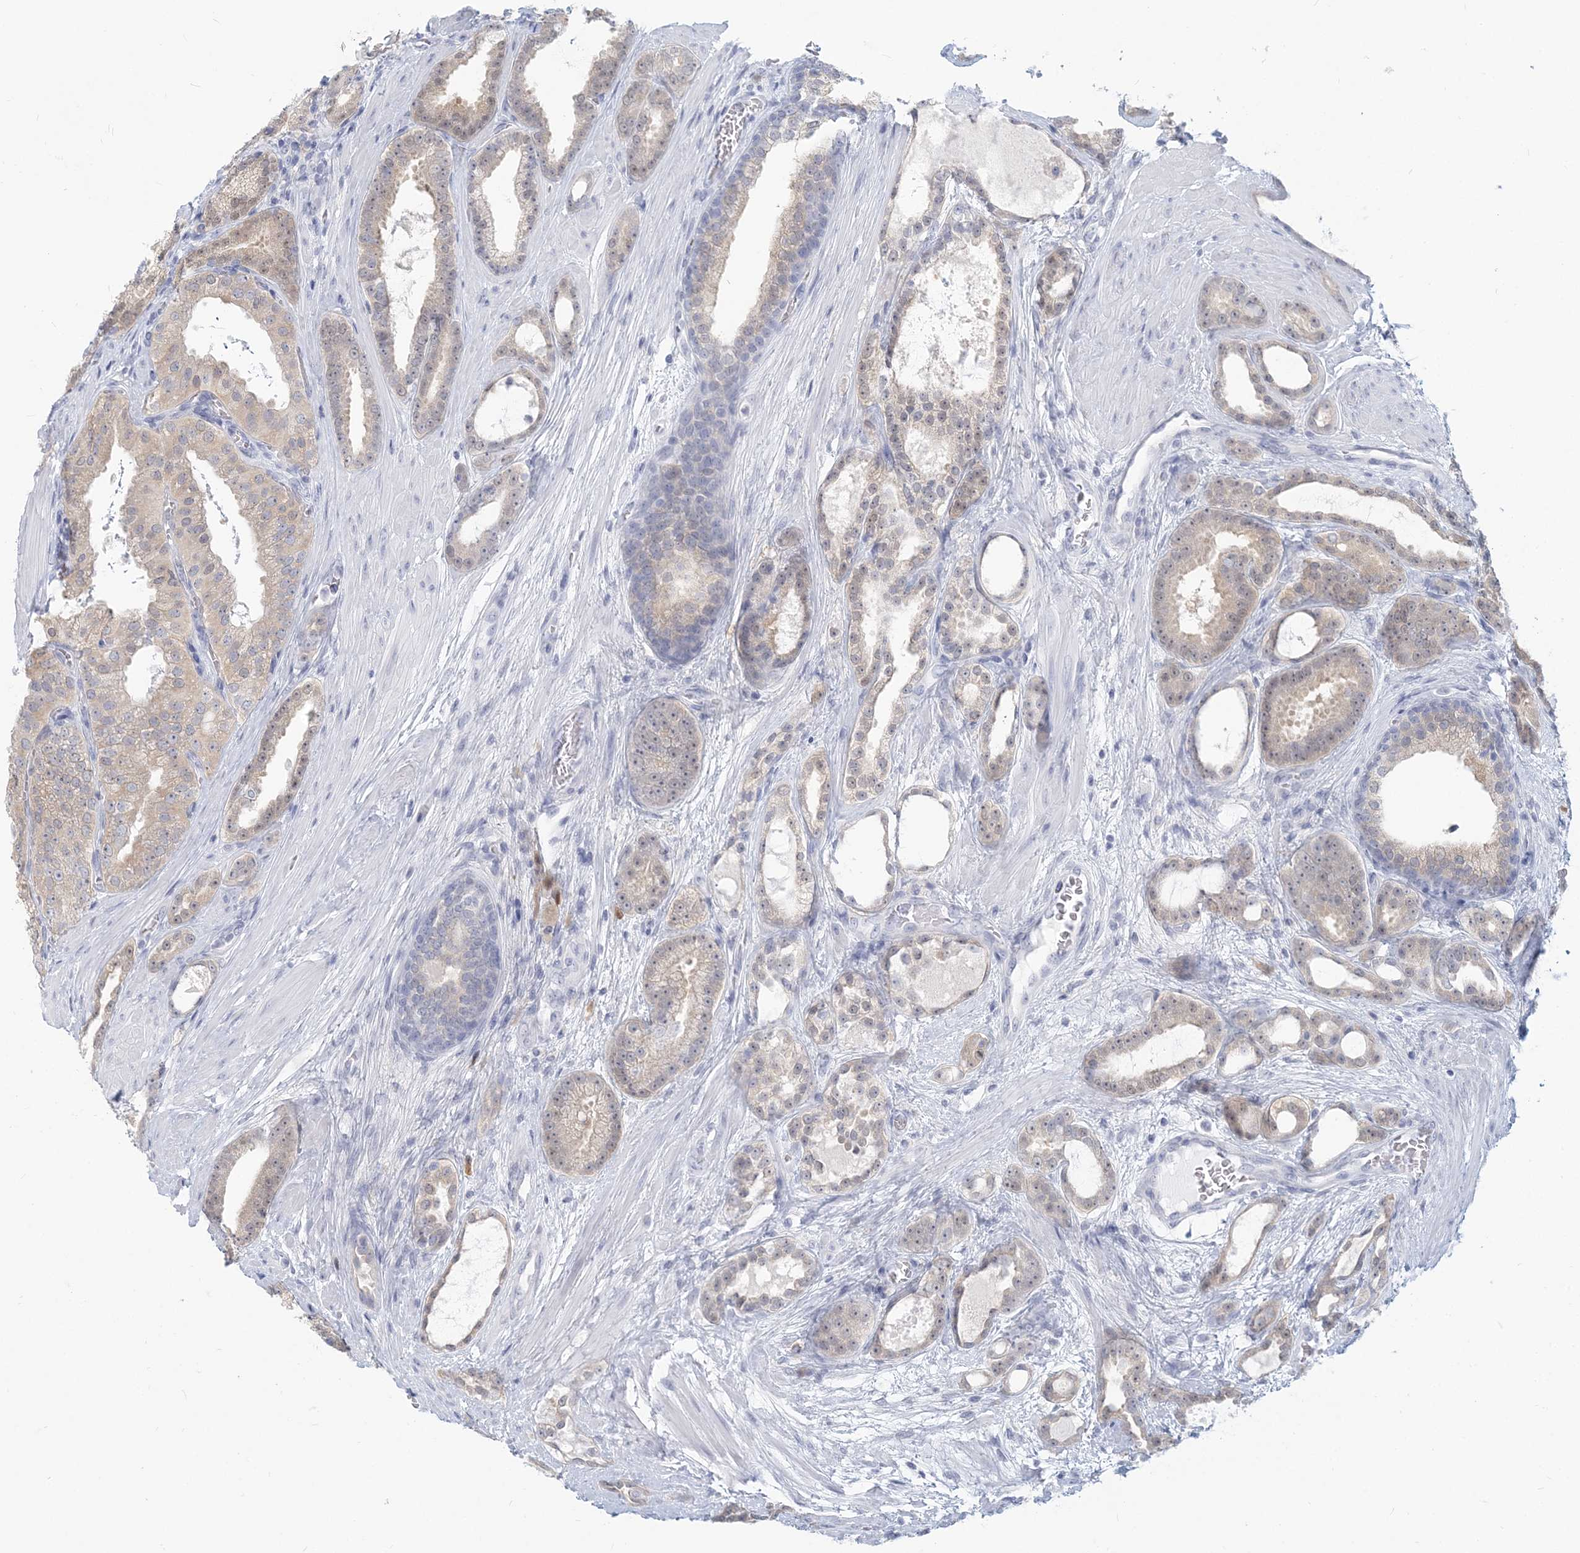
{"staining": {"intensity": "negative", "quantity": "none", "location": "none"}, "tissue": "prostate cancer", "cell_type": "Tumor cells", "image_type": "cancer", "snomed": [{"axis": "morphology", "description": "Adenocarcinoma, High grade"}, {"axis": "topography", "description": "Prostate"}], "caption": "A histopathology image of human prostate high-grade adenocarcinoma is negative for staining in tumor cells. (DAB immunohistochemistry with hematoxylin counter stain).", "gene": "GMPPA", "patient": {"sex": "male", "age": 60}}